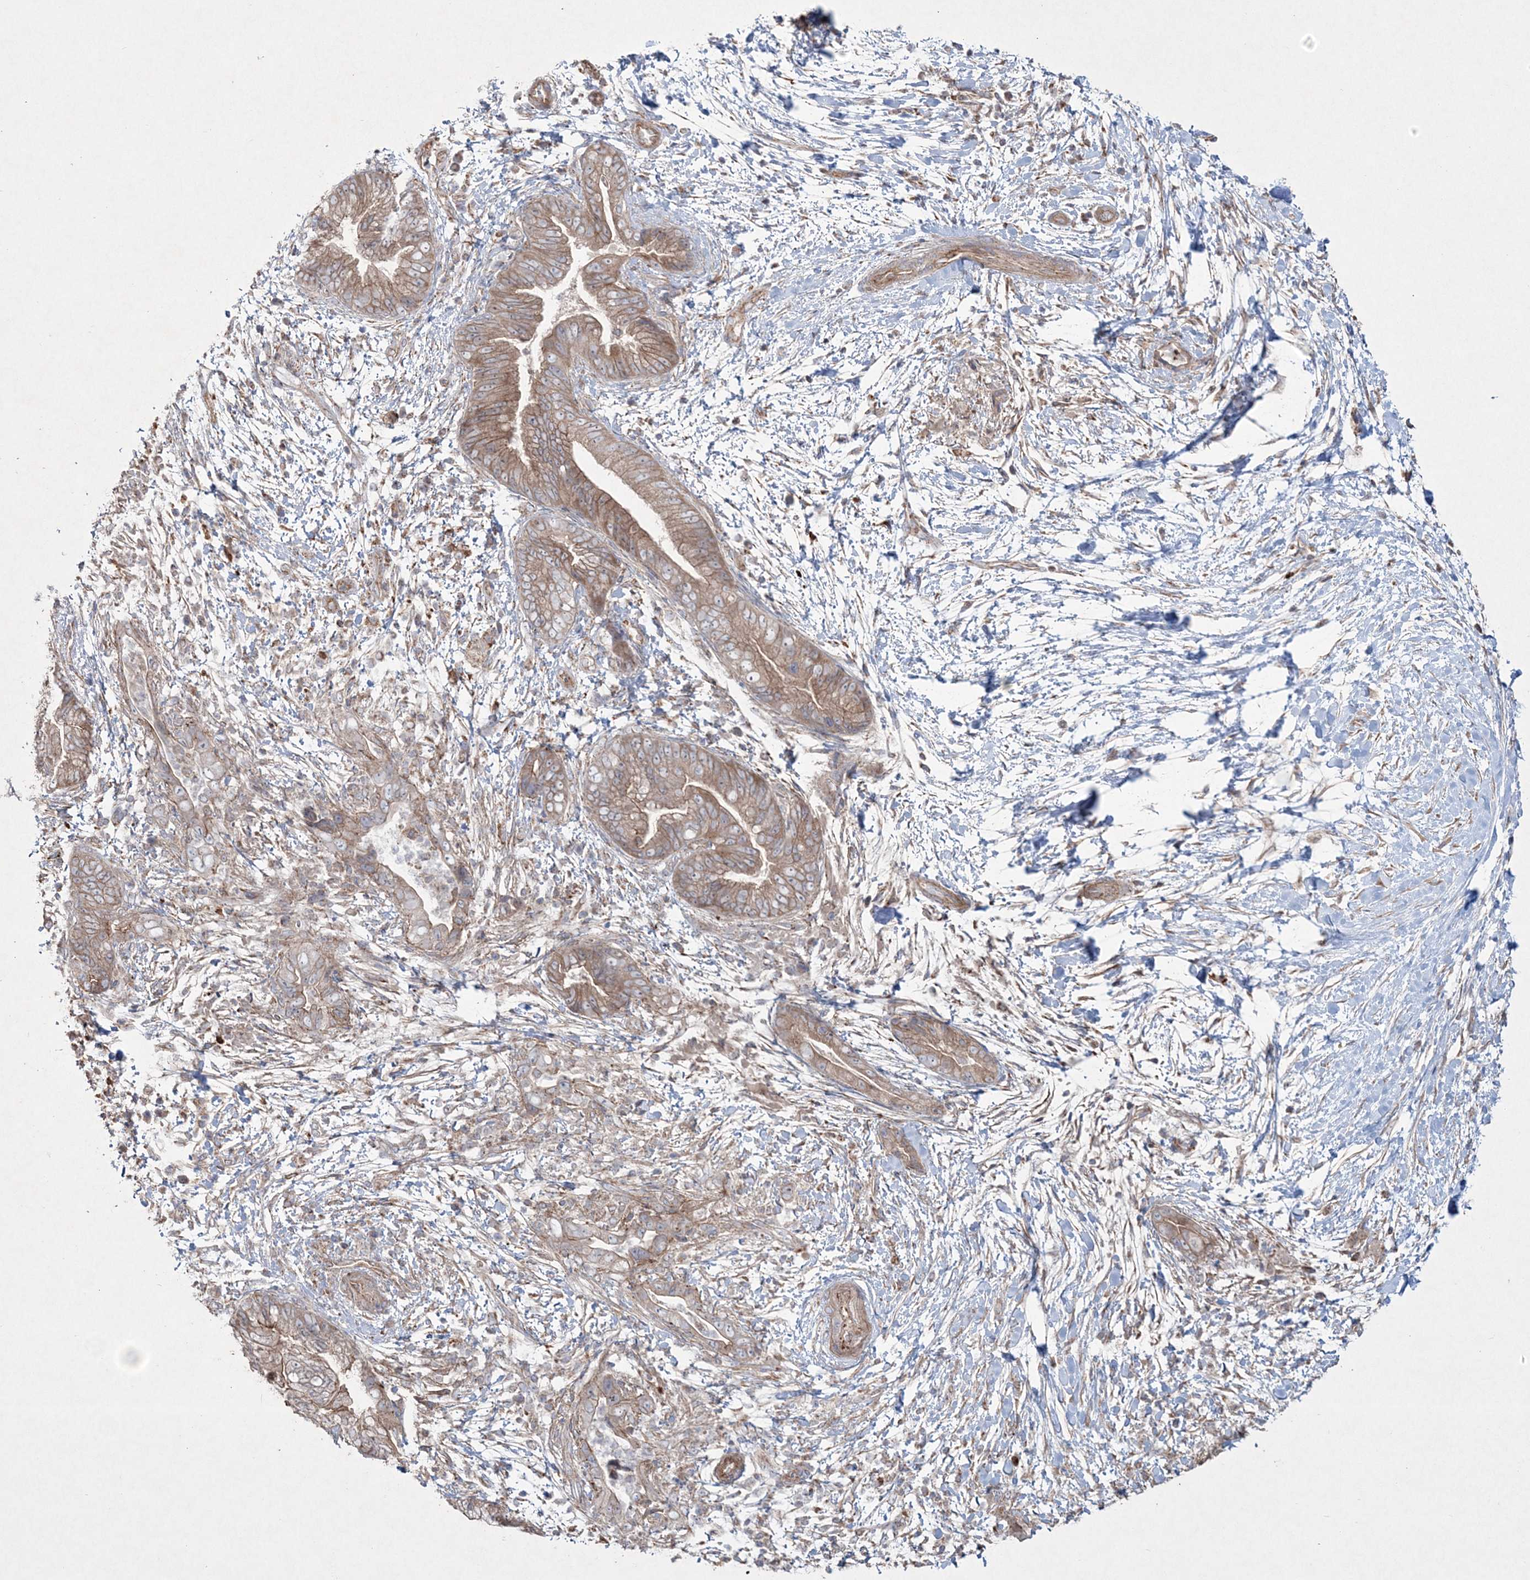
{"staining": {"intensity": "moderate", "quantity": ">75%", "location": "cytoplasmic/membranous"}, "tissue": "pancreatic cancer", "cell_type": "Tumor cells", "image_type": "cancer", "snomed": [{"axis": "morphology", "description": "Adenocarcinoma, NOS"}, {"axis": "topography", "description": "Pancreas"}], "caption": "Moderate cytoplasmic/membranous positivity for a protein is appreciated in approximately >75% of tumor cells of pancreatic adenocarcinoma using IHC.", "gene": "TTC7A", "patient": {"sex": "male", "age": 75}}